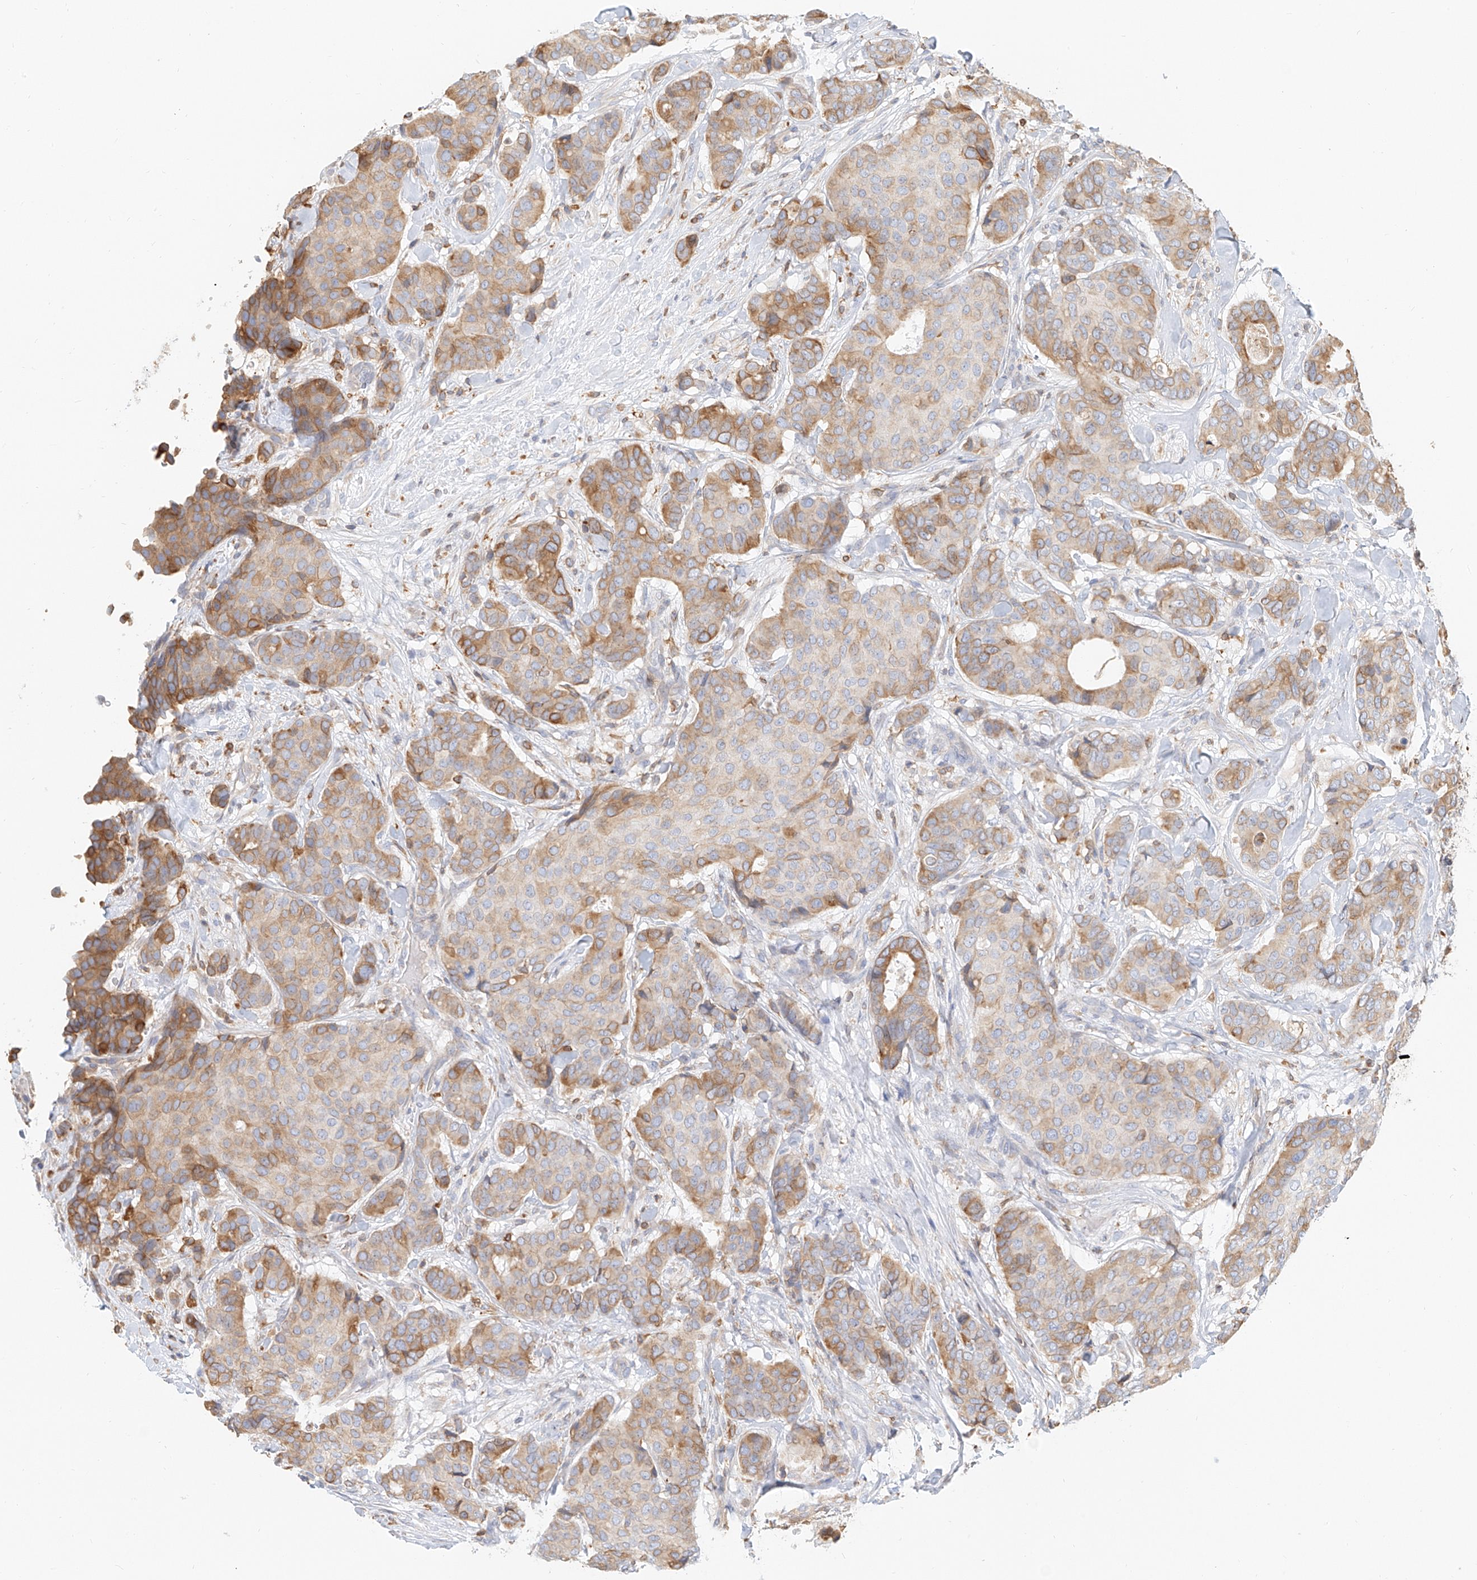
{"staining": {"intensity": "moderate", "quantity": "25%-75%", "location": "cytoplasmic/membranous"}, "tissue": "breast cancer", "cell_type": "Tumor cells", "image_type": "cancer", "snomed": [{"axis": "morphology", "description": "Duct carcinoma"}, {"axis": "topography", "description": "Breast"}], "caption": "Infiltrating ductal carcinoma (breast) tissue reveals moderate cytoplasmic/membranous expression in approximately 25%-75% of tumor cells", "gene": "DHRS7", "patient": {"sex": "female", "age": 75}}